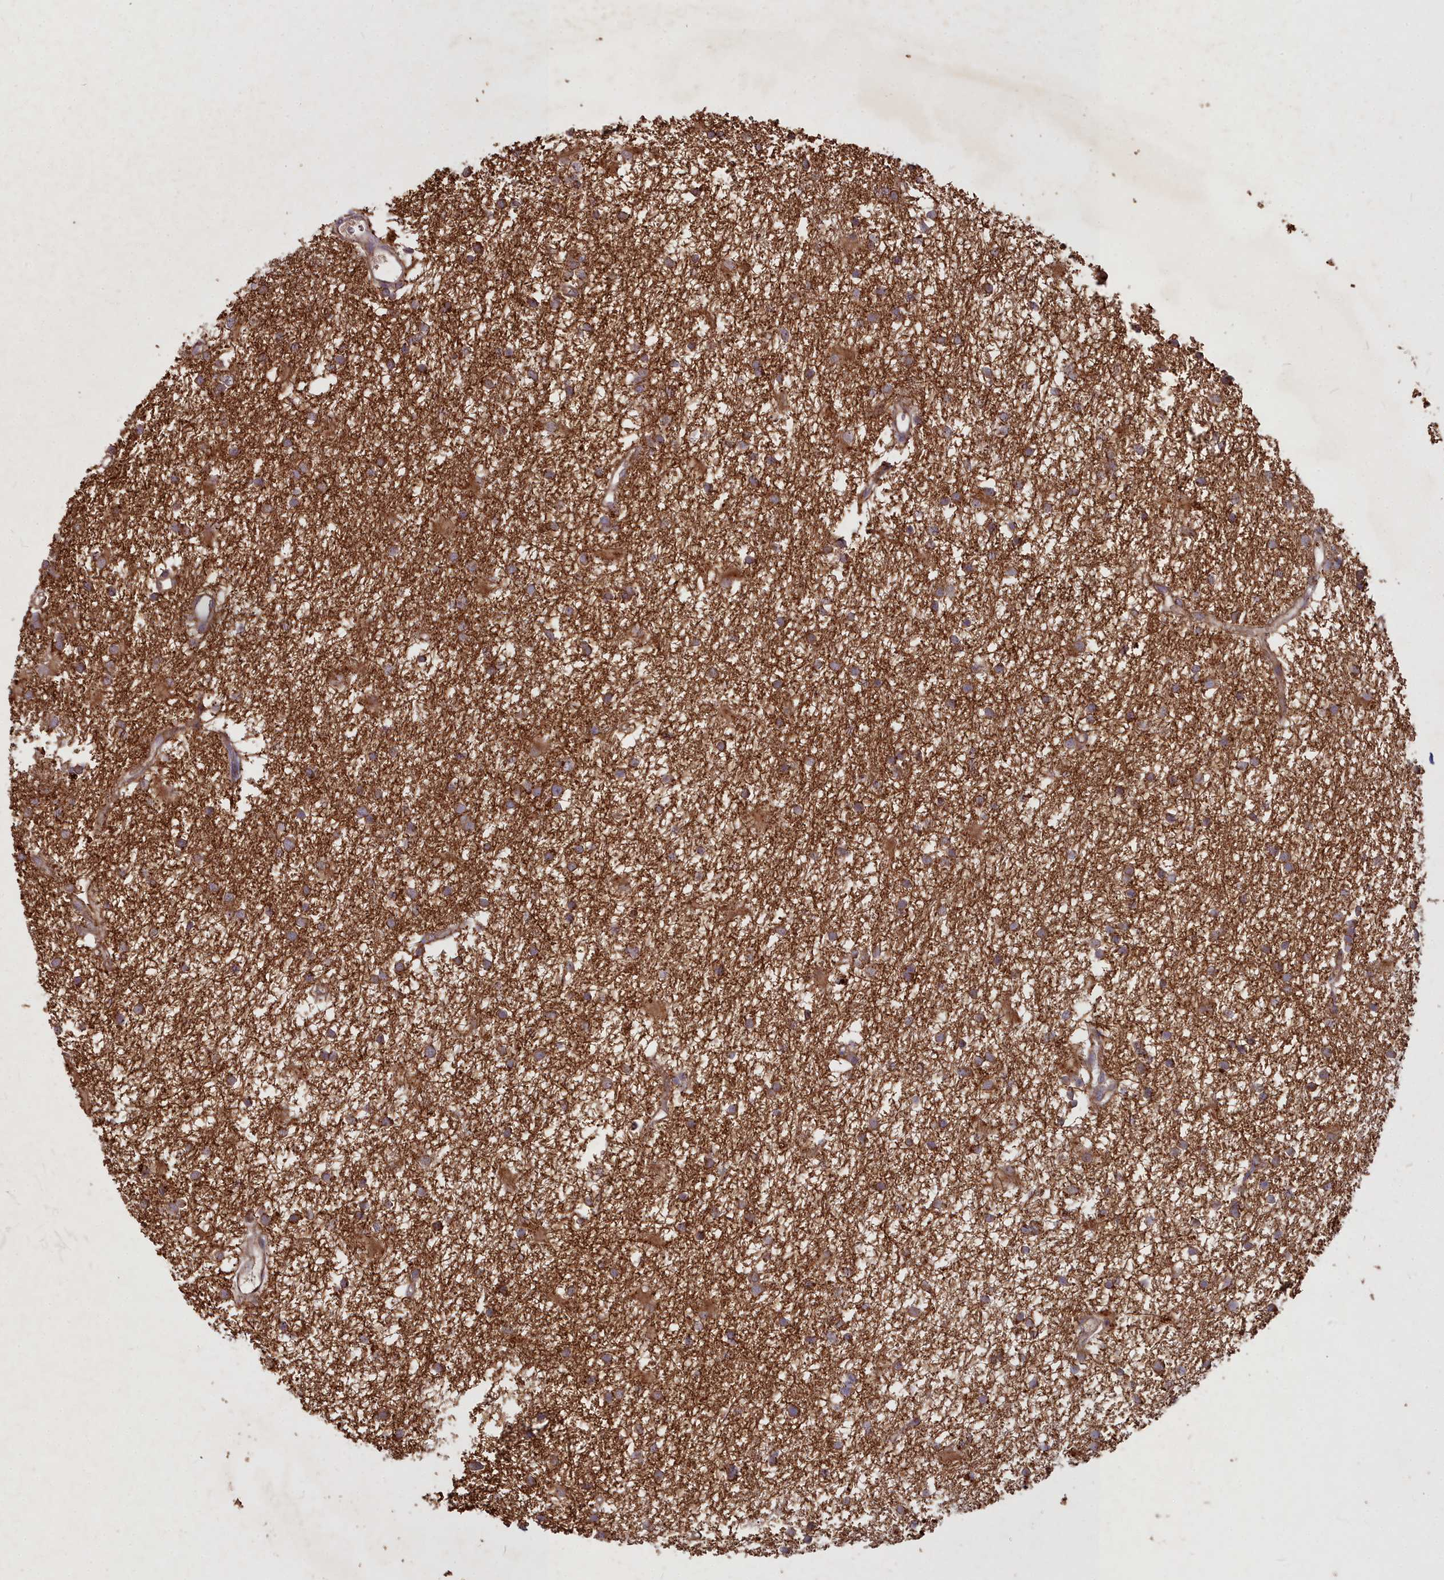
{"staining": {"intensity": "moderate", "quantity": ">75%", "location": "cytoplasmic/membranous"}, "tissue": "glioma", "cell_type": "Tumor cells", "image_type": "cancer", "snomed": [{"axis": "morphology", "description": "Glioma, malignant, High grade"}, {"axis": "topography", "description": "Brain"}], "caption": "Tumor cells display moderate cytoplasmic/membranous staining in about >75% of cells in glioma.", "gene": "COX11", "patient": {"sex": "male", "age": 77}}